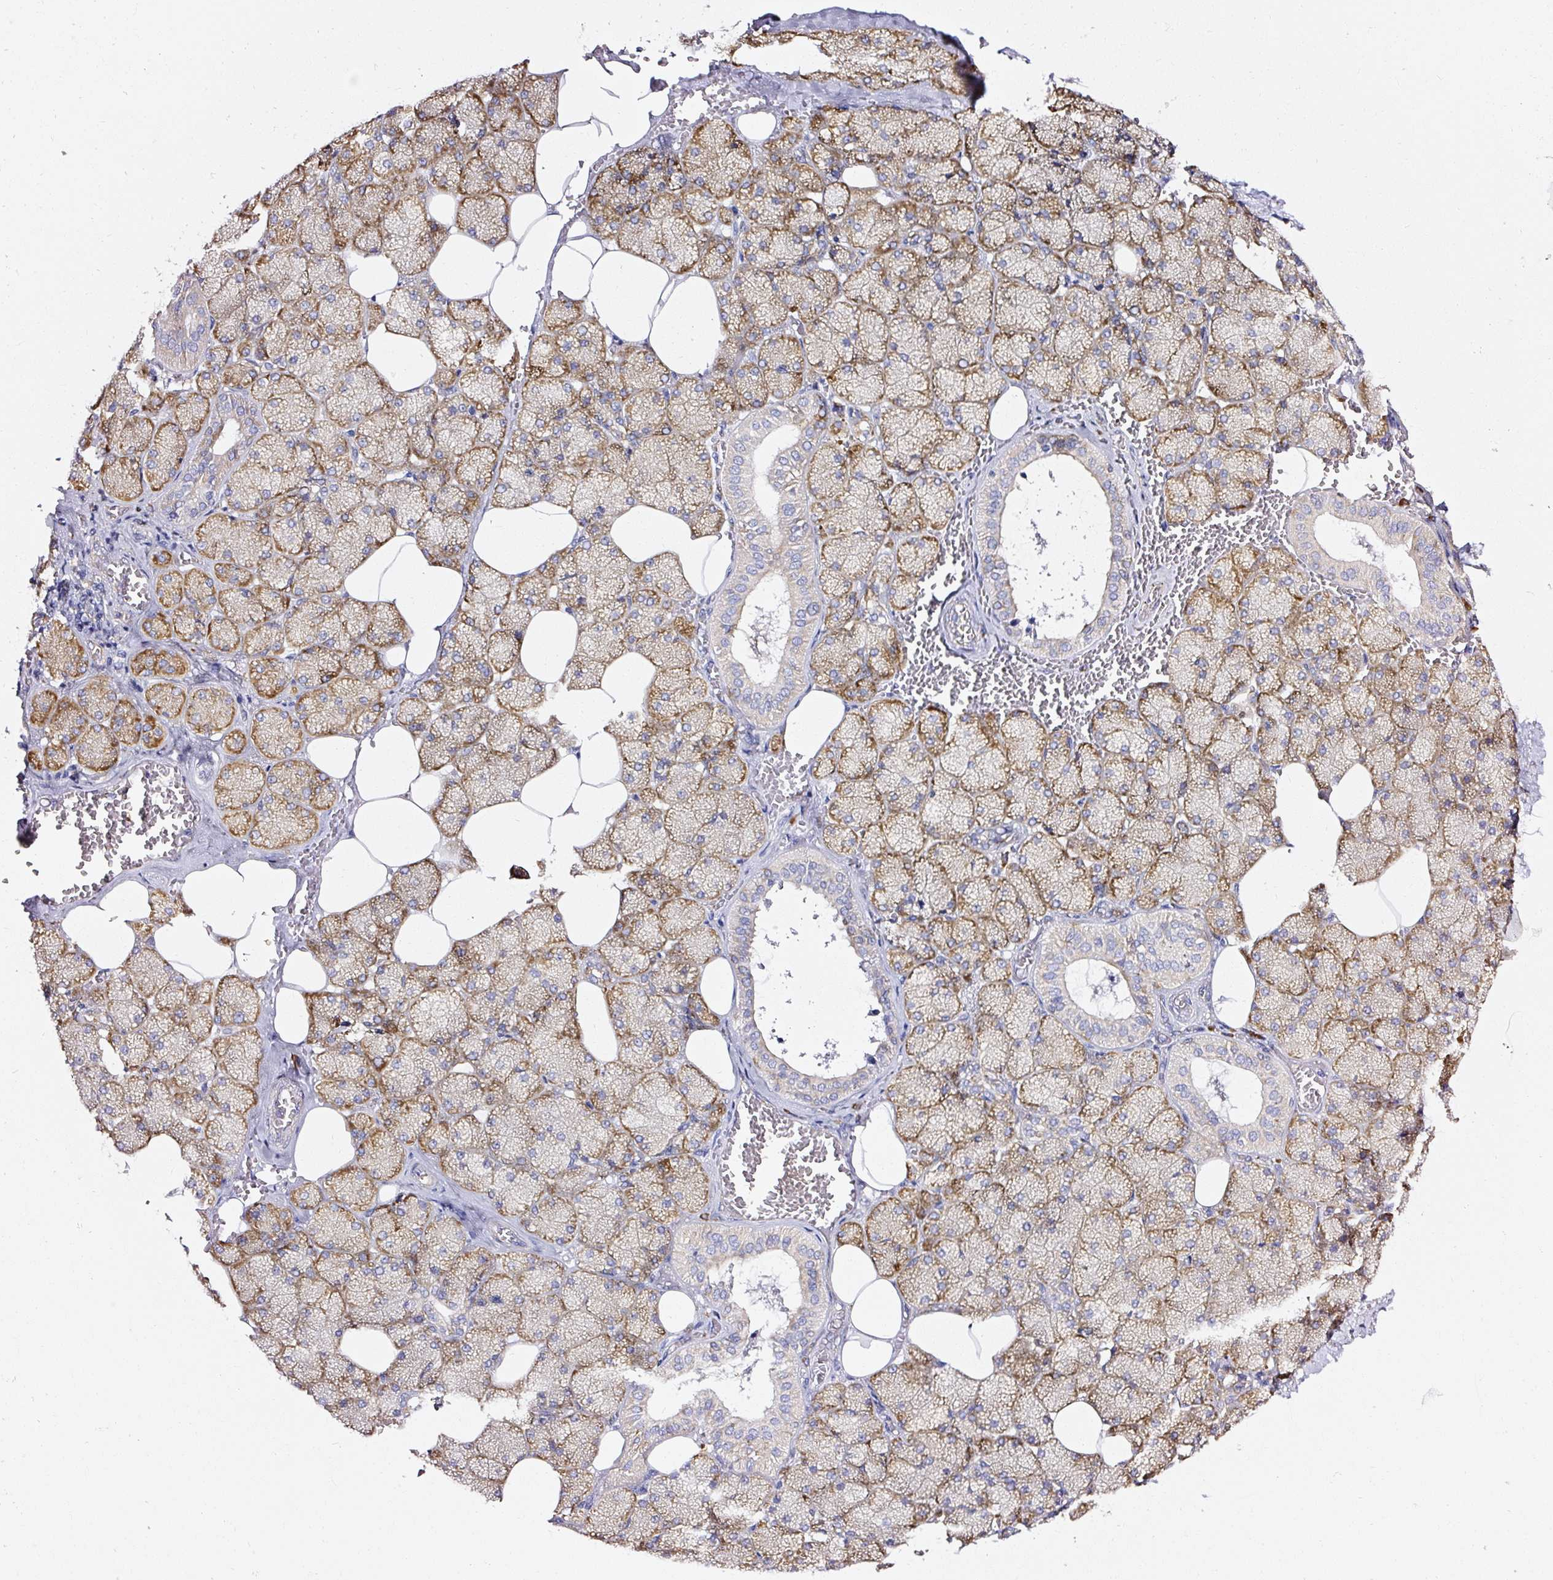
{"staining": {"intensity": "moderate", "quantity": "25%-75%", "location": "cytoplasmic/membranous"}, "tissue": "salivary gland", "cell_type": "Glandular cells", "image_type": "normal", "snomed": [{"axis": "morphology", "description": "Normal tissue, NOS"}, {"axis": "topography", "description": "Salivary gland"}, {"axis": "topography", "description": "Peripheral nerve tissue"}], "caption": "High-magnification brightfield microscopy of unremarkable salivary gland stained with DAB (brown) and counterstained with hematoxylin (blue). glandular cells exhibit moderate cytoplasmic/membranous positivity is identified in about25%-75% of cells. Using DAB (brown) and hematoxylin (blue) stains, captured at high magnification using brightfield microscopy.", "gene": "RPL10A", "patient": {"sex": "male", "age": 38}}